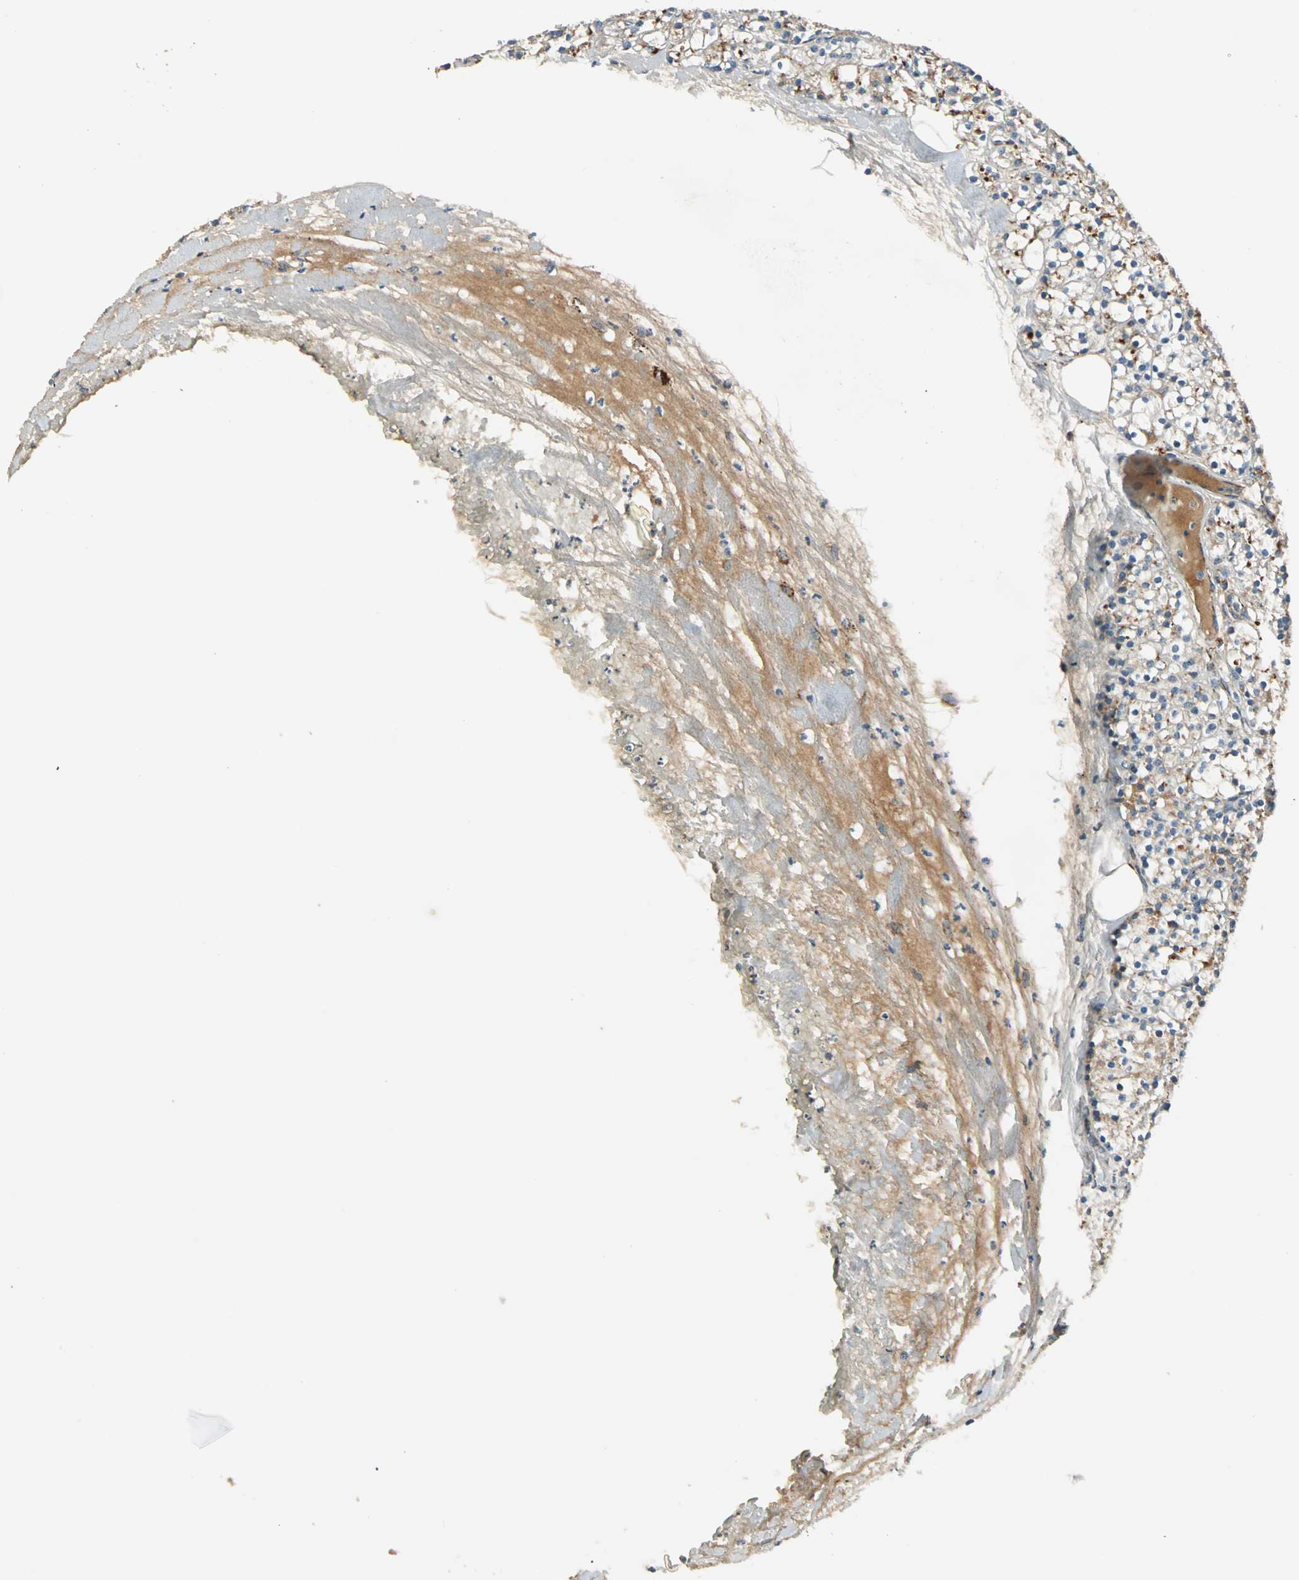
{"staining": {"intensity": "weak", "quantity": "25%-75%", "location": "cytoplasmic/membranous"}, "tissue": "parathyroid gland", "cell_type": "Glandular cells", "image_type": "normal", "snomed": [{"axis": "morphology", "description": "Normal tissue, NOS"}, {"axis": "topography", "description": "Parathyroid gland"}], "caption": "High-magnification brightfield microscopy of unremarkable parathyroid gland stained with DAB (3,3'-diaminobenzidine) (brown) and counterstained with hematoxylin (blue). glandular cells exhibit weak cytoplasmic/membranous expression is seen in about25%-75% of cells. The protein of interest is shown in brown color, while the nuclei are stained blue.", "gene": "SPRY4", "patient": {"sex": "female", "age": 63}}